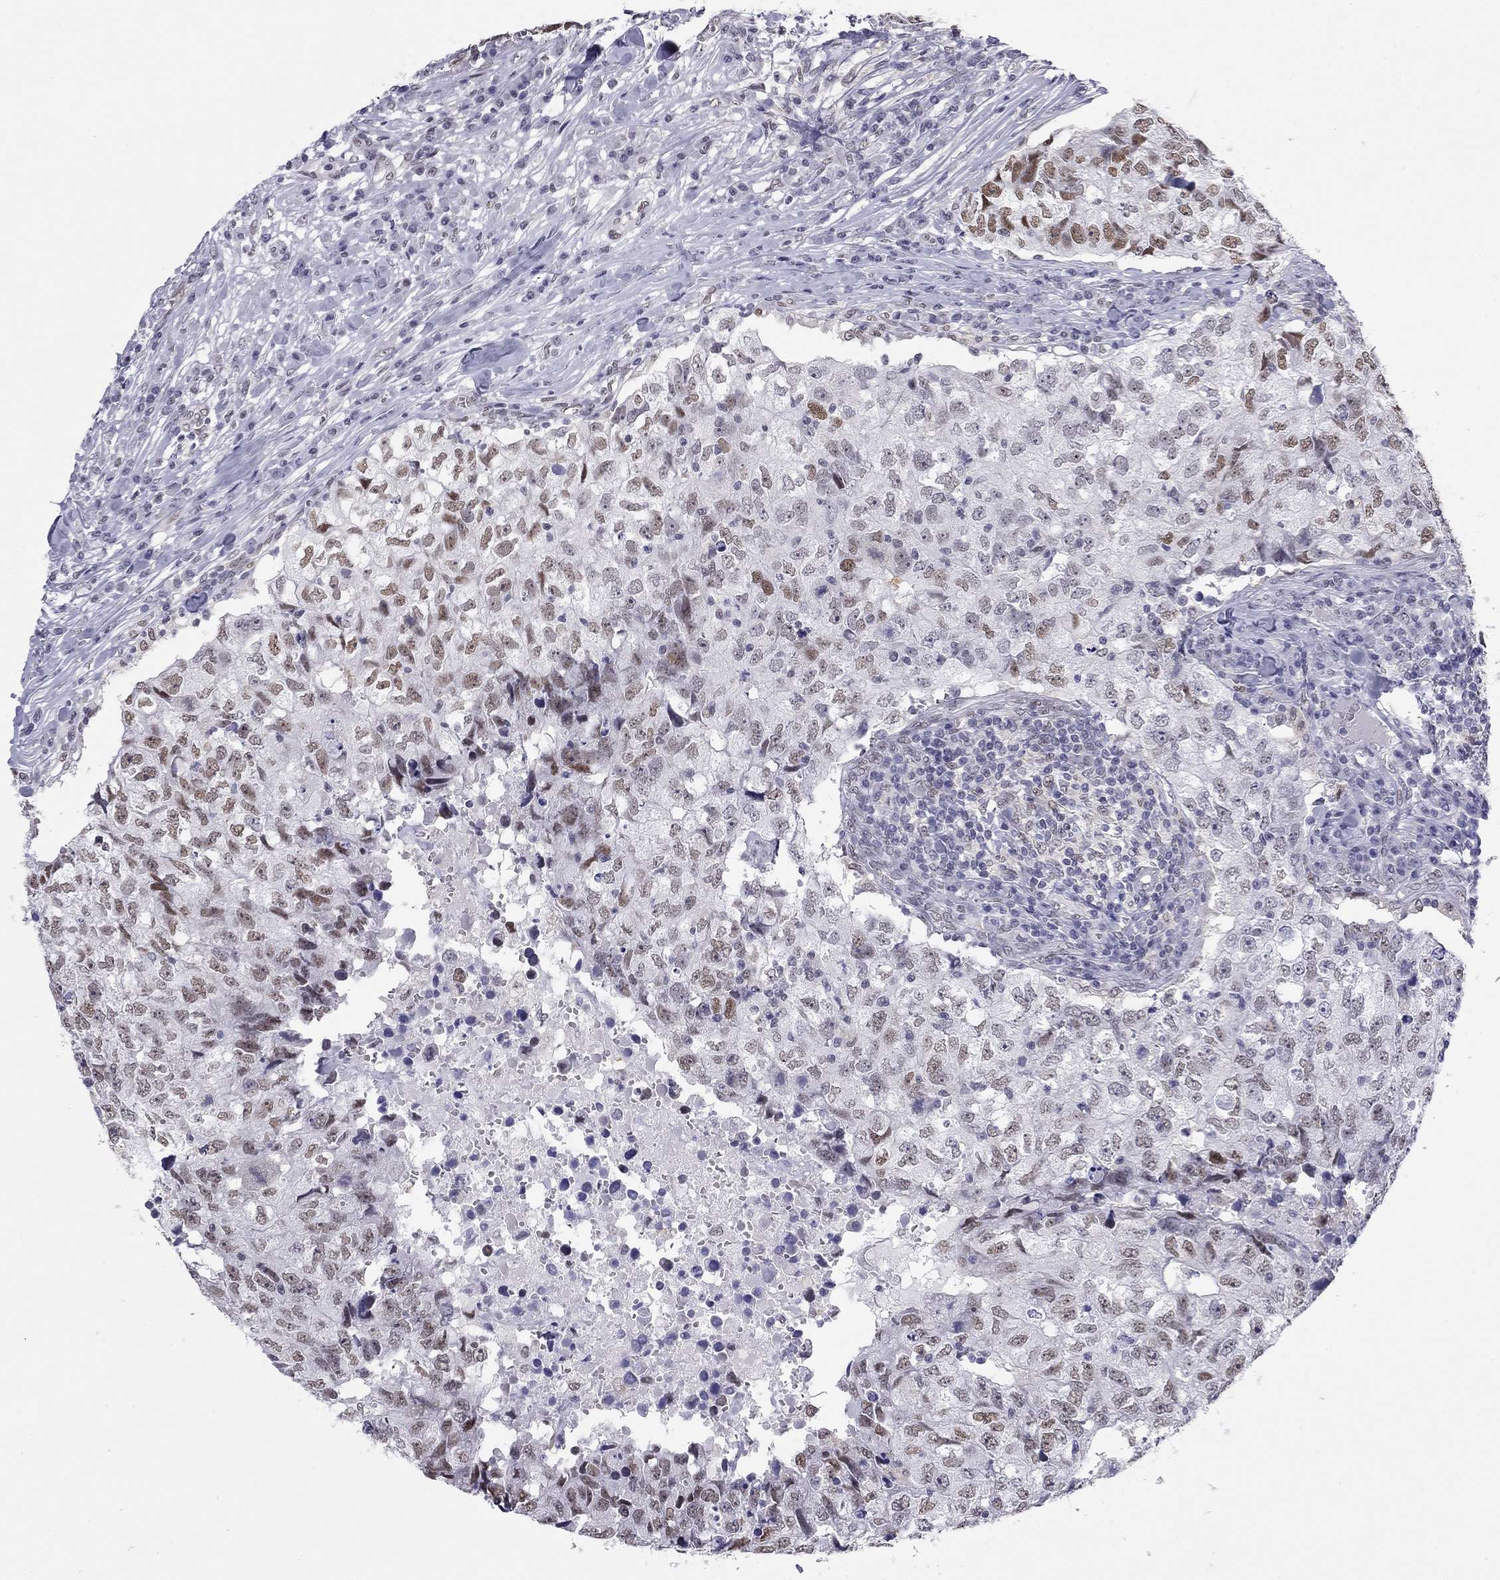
{"staining": {"intensity": "moderate", "quantity": ">75%", "location": "nuclear"}, "tissue": "breast cancer", "cell_type": "Tumor cells", "image_type": "cancer", "snomed": [{"axis": "morphology", "description": "Duct carcinoma"}, {"axis": "topography", "description": "Breast"}], "caption": "This histopathology image shows IHC staining of breast cancer, with medium moderate nuclear positivity in about >75% of tumor cells.", "gene": "DOT1L", "patient": {"sex": "female", "age": 30}}